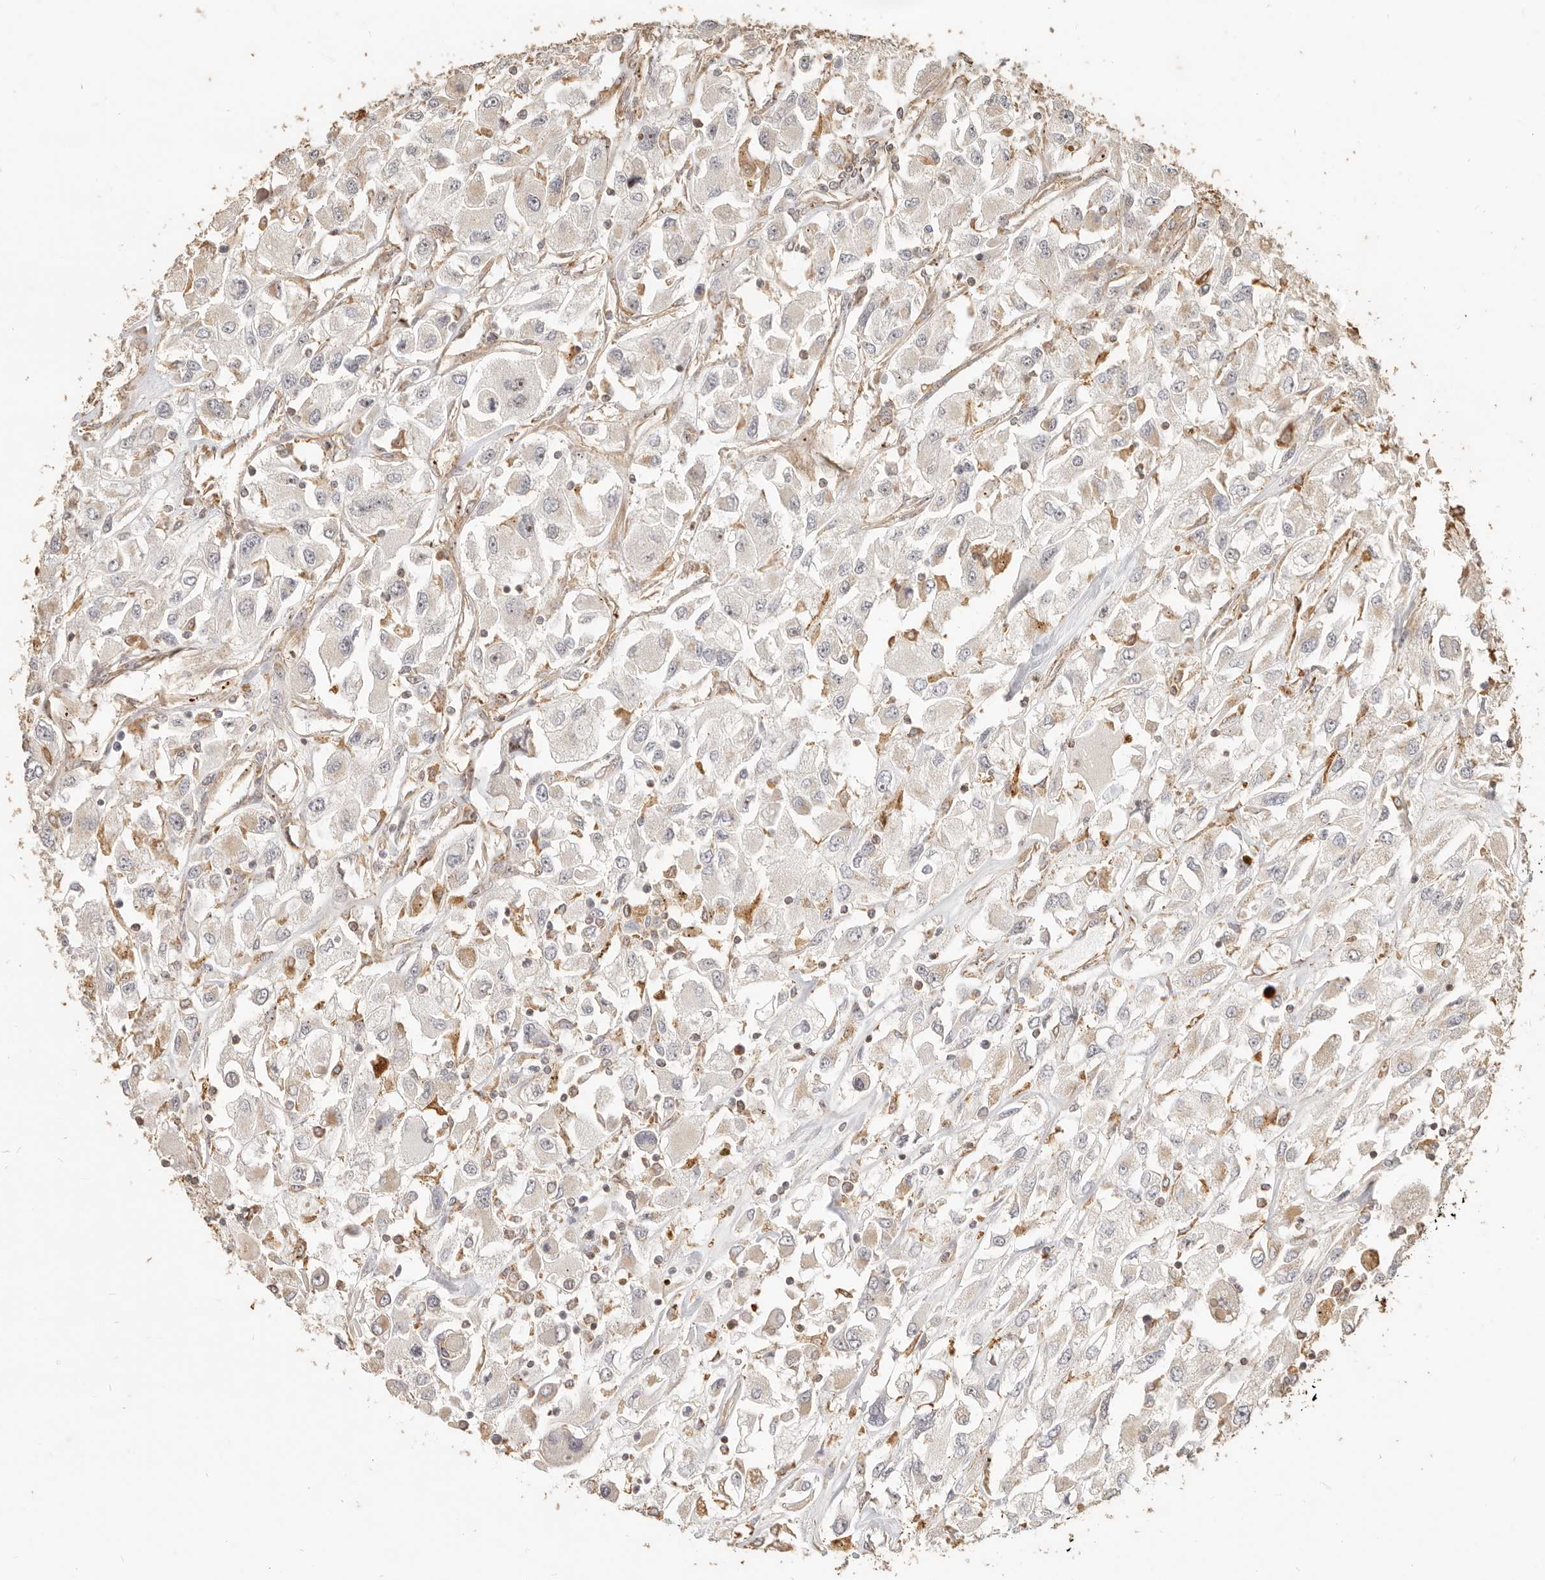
{"staining": {"intensity": "negative", "quantity": "none", "location": "none"}, "tissue": "renal cancer", "cell_type": "Tumor cells", "image_type": "cancer", "snomed": [{"axis": "morphology", "description": "Adenocarcinoma, NOS"}, {"axis": "topography", "description": "Kidney"}], "caption": "An image of renal cancer (adenocarcinoma) stained for a protein shows no brown staining in tumor cells.", "gene": "PTPN22", "patient": {"sex": "female", "age": 52}}